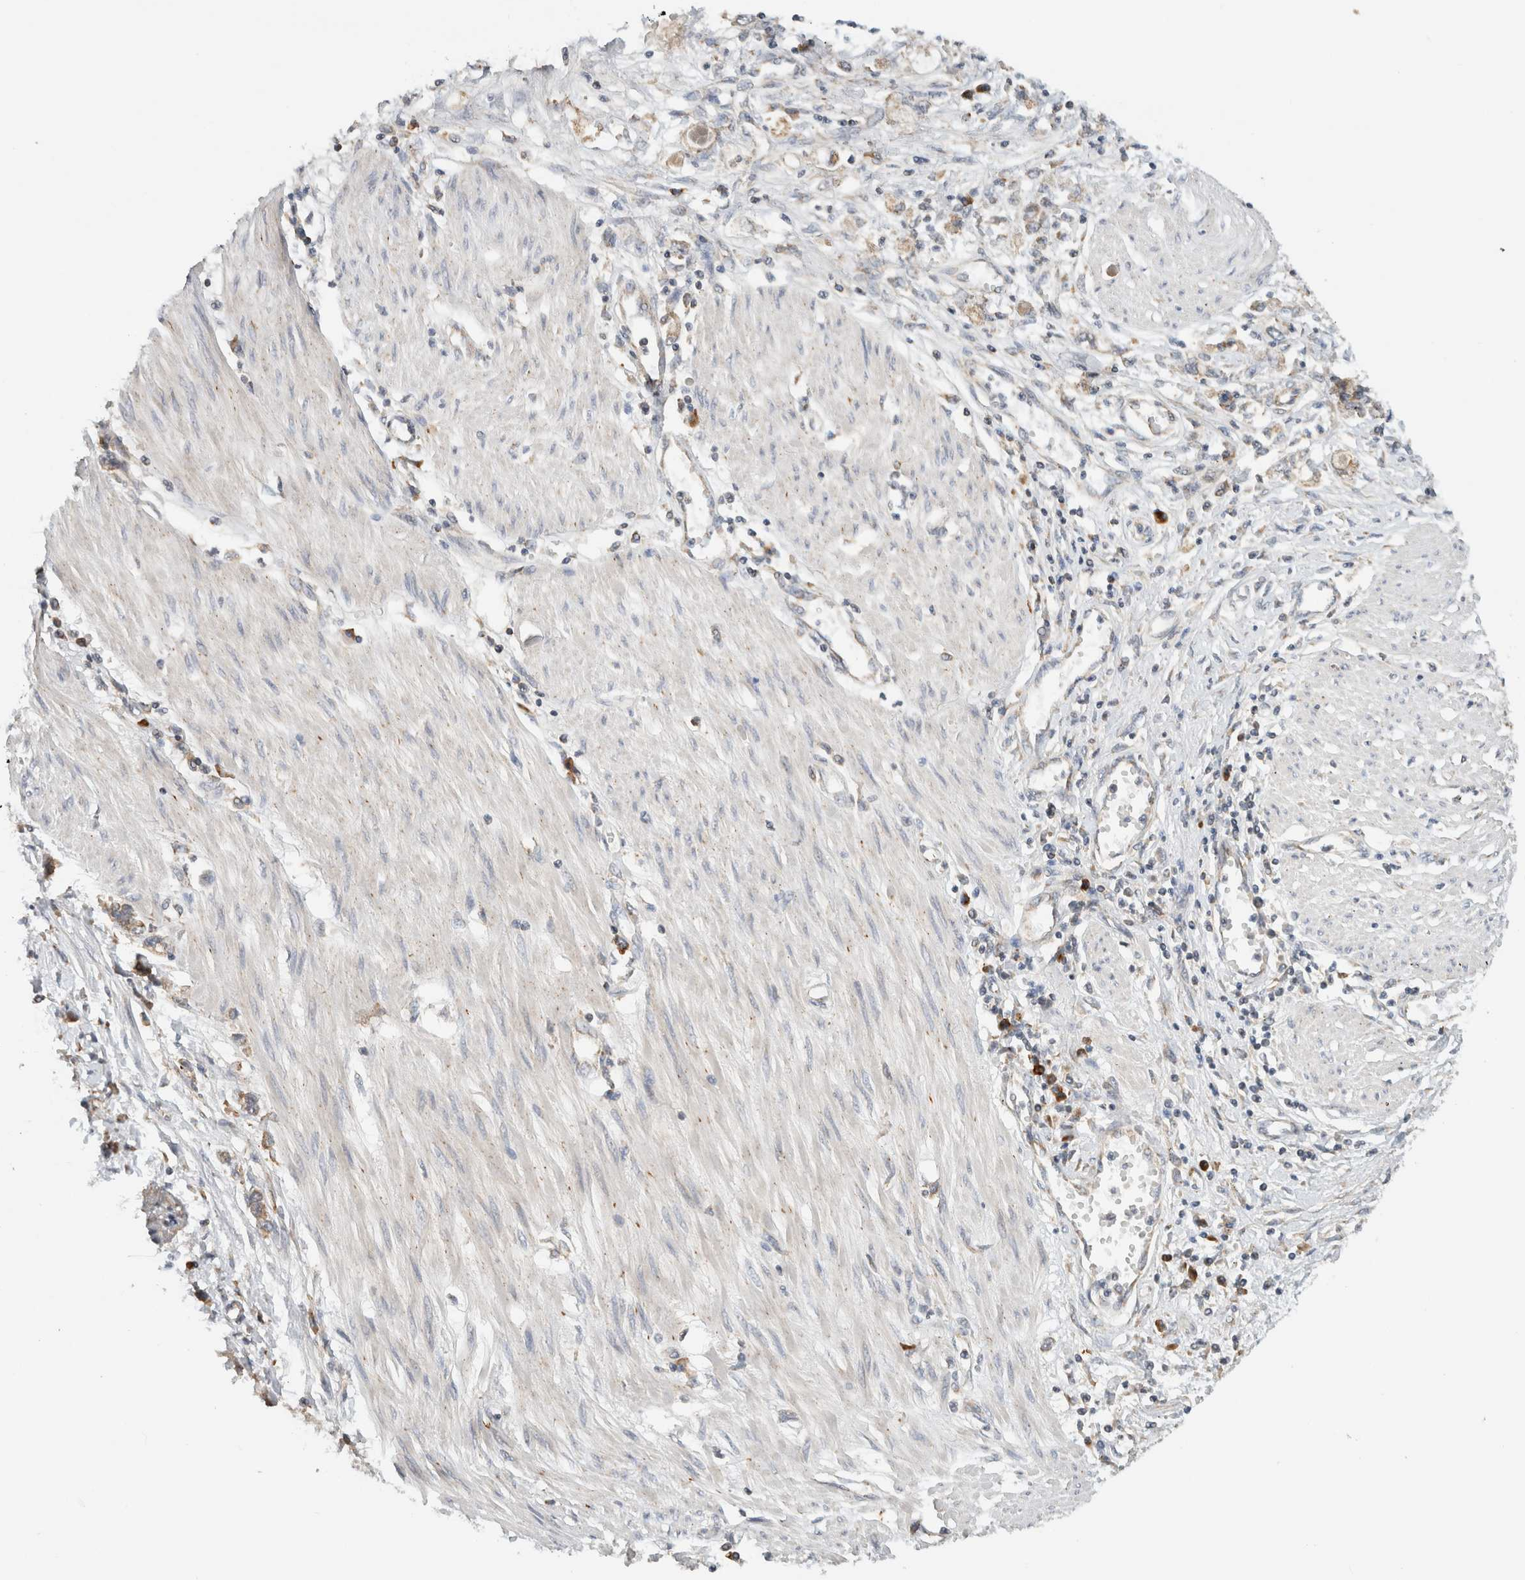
{"staining": {"intensity": "weak", "quantity": "25%-75%", "location": "cytoplasmic/membranous"}, "tissue": "stomach cancer", "cell_type": "Tumor cells", "image_type": "cancer", "snomed": [{"axis": "morphology", "description": "Adenocarcinoma, NOS"}, {"axis": "topography", "description": "Stomach"}], "caption": "Immunohistochemistry micrograph of adenocarcinoma (stomach) stained for a protein (brown), which displays low levels of weak cytoplasmic/membranous staining in approximately 25%-75% of tumor cells.", "gene": "AMPD1", "patient": {"sex": "female", "age": 76}}